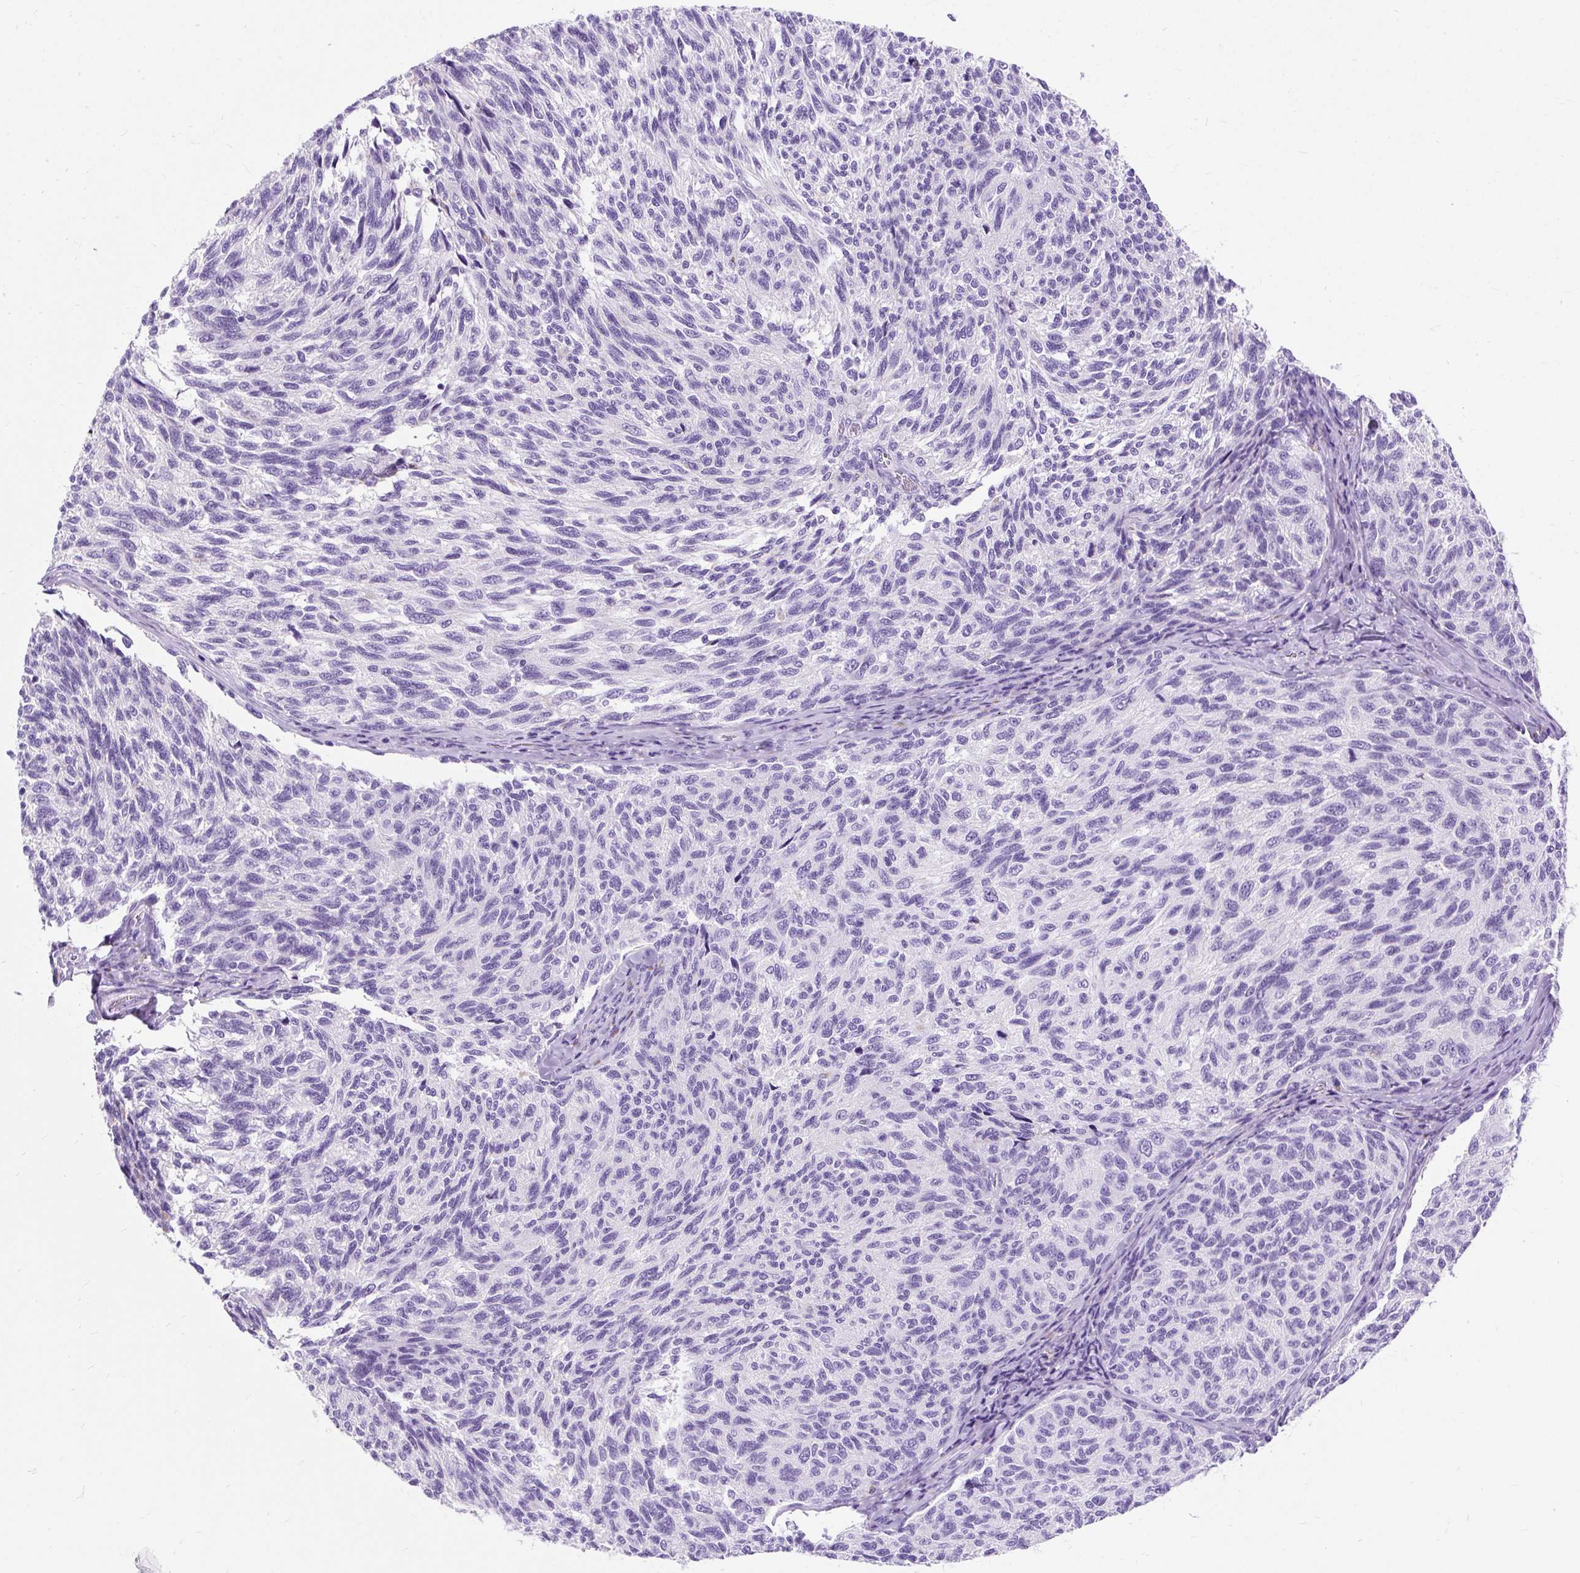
{"staining": {"intensity": "negative", "quantity": "none", "location": "none"}, "tissue": "melanoma", "cell_type": "Tumor cells", "image_type": "cancer", "snomed": [{"axis": "morphology", "description": "Malignant melanoma, NOS"}, {"axis": "topography", "description": "Skin"}], "caption": "A histopathology image of malignant melanoma stained for a protein displays no brown staining in tumor cells.", "gene": "PVALB", "patient": {"sex": "female", "age": 73}}